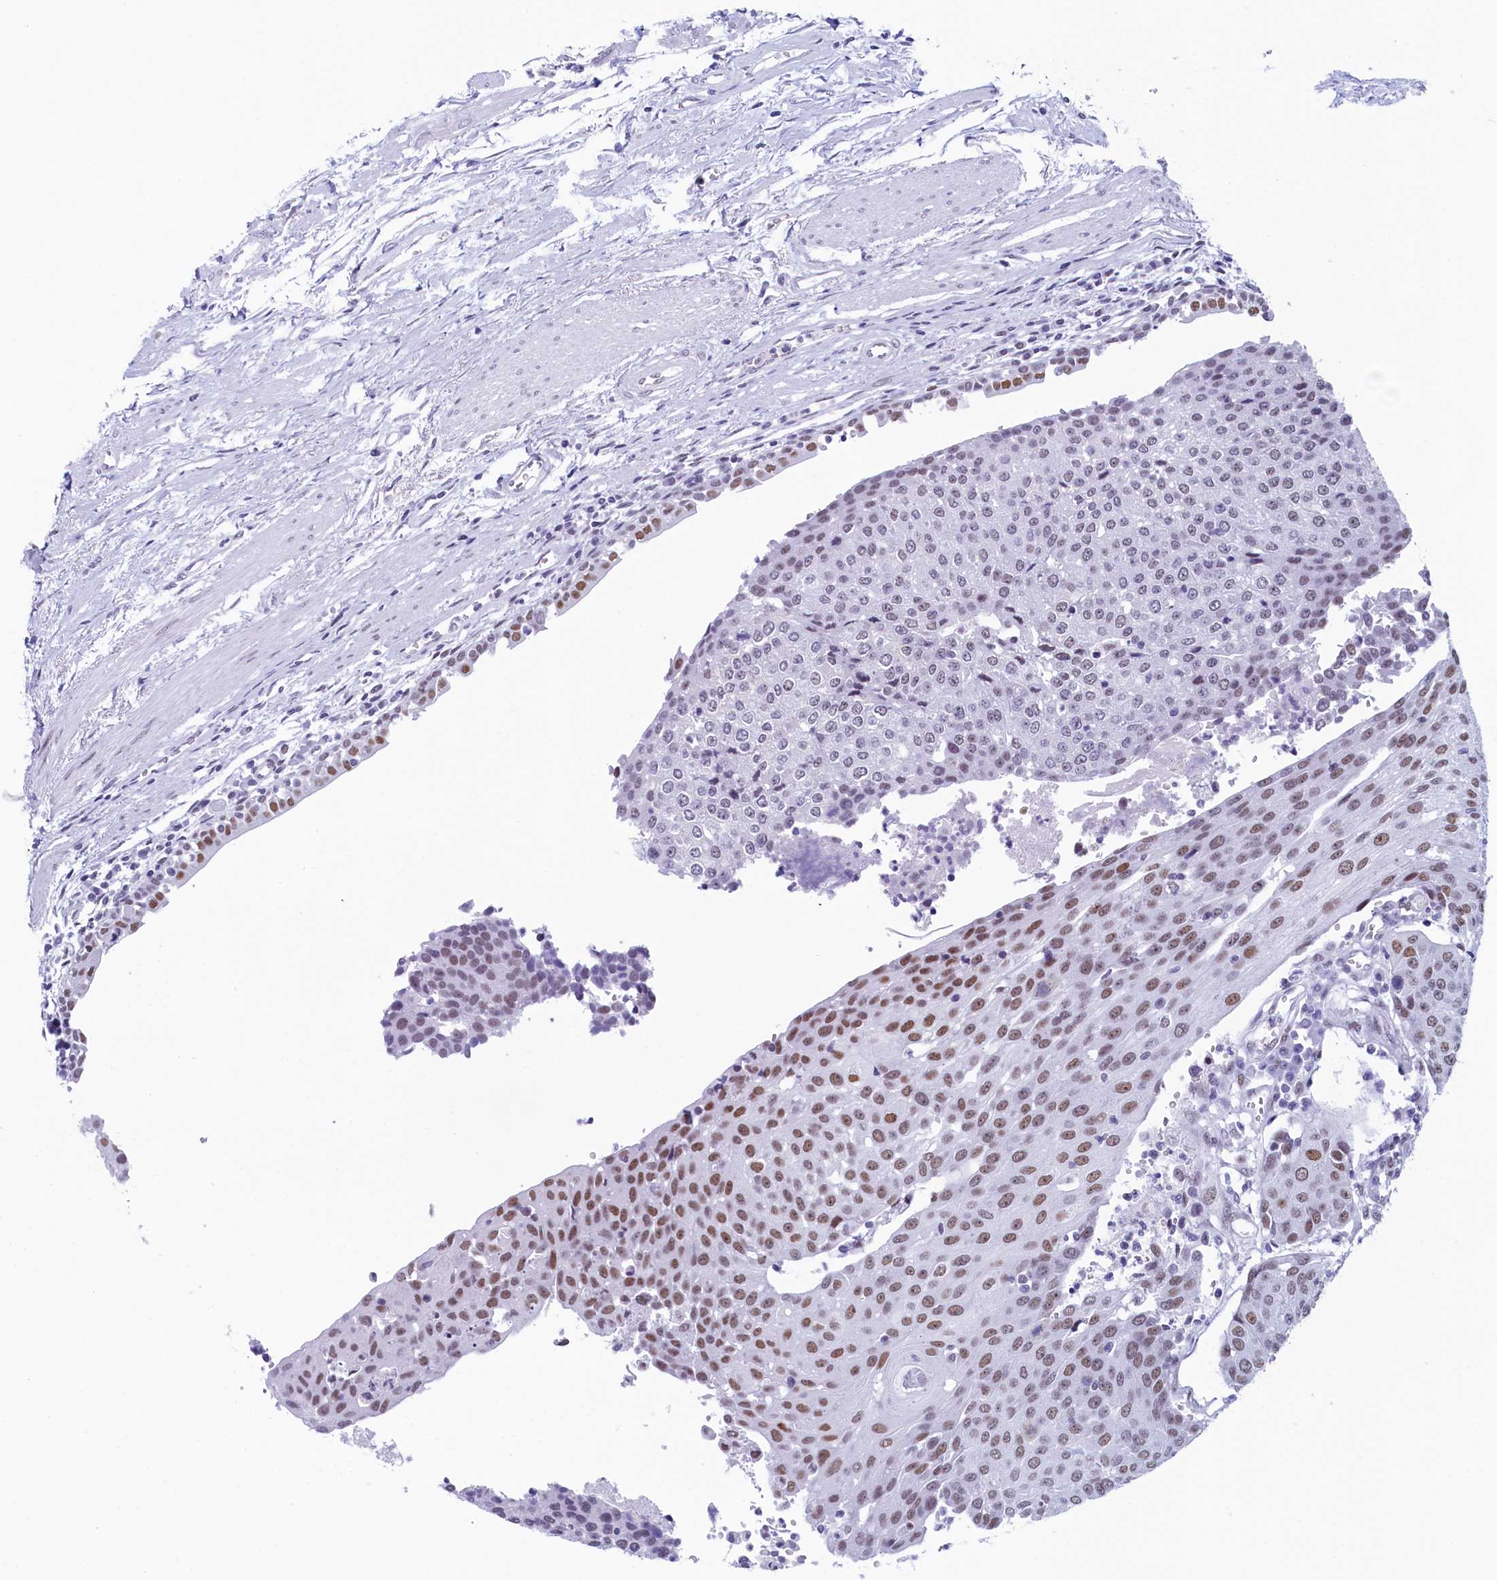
{"staining": {"intensity": "moderate", "quantity": "25%-75%", "location": "nuclear"}, "tissue": "urothelial cancer", "cell_type": "Tumor cells", "image_type": "cancer", "snomed": [{"axis": "morphology", "description": "Urothelial carcinoma, High grade"}, {"axis": "topography", "description": "Urinary bladder"}], "caption": "This is an image of immunohistochemistry staining of urothelial cancer, which shows moderate positivity in the nuclear of tumor cells.", "gene": "SUGP2", "patient": {"sex": "female", "age": 85}}